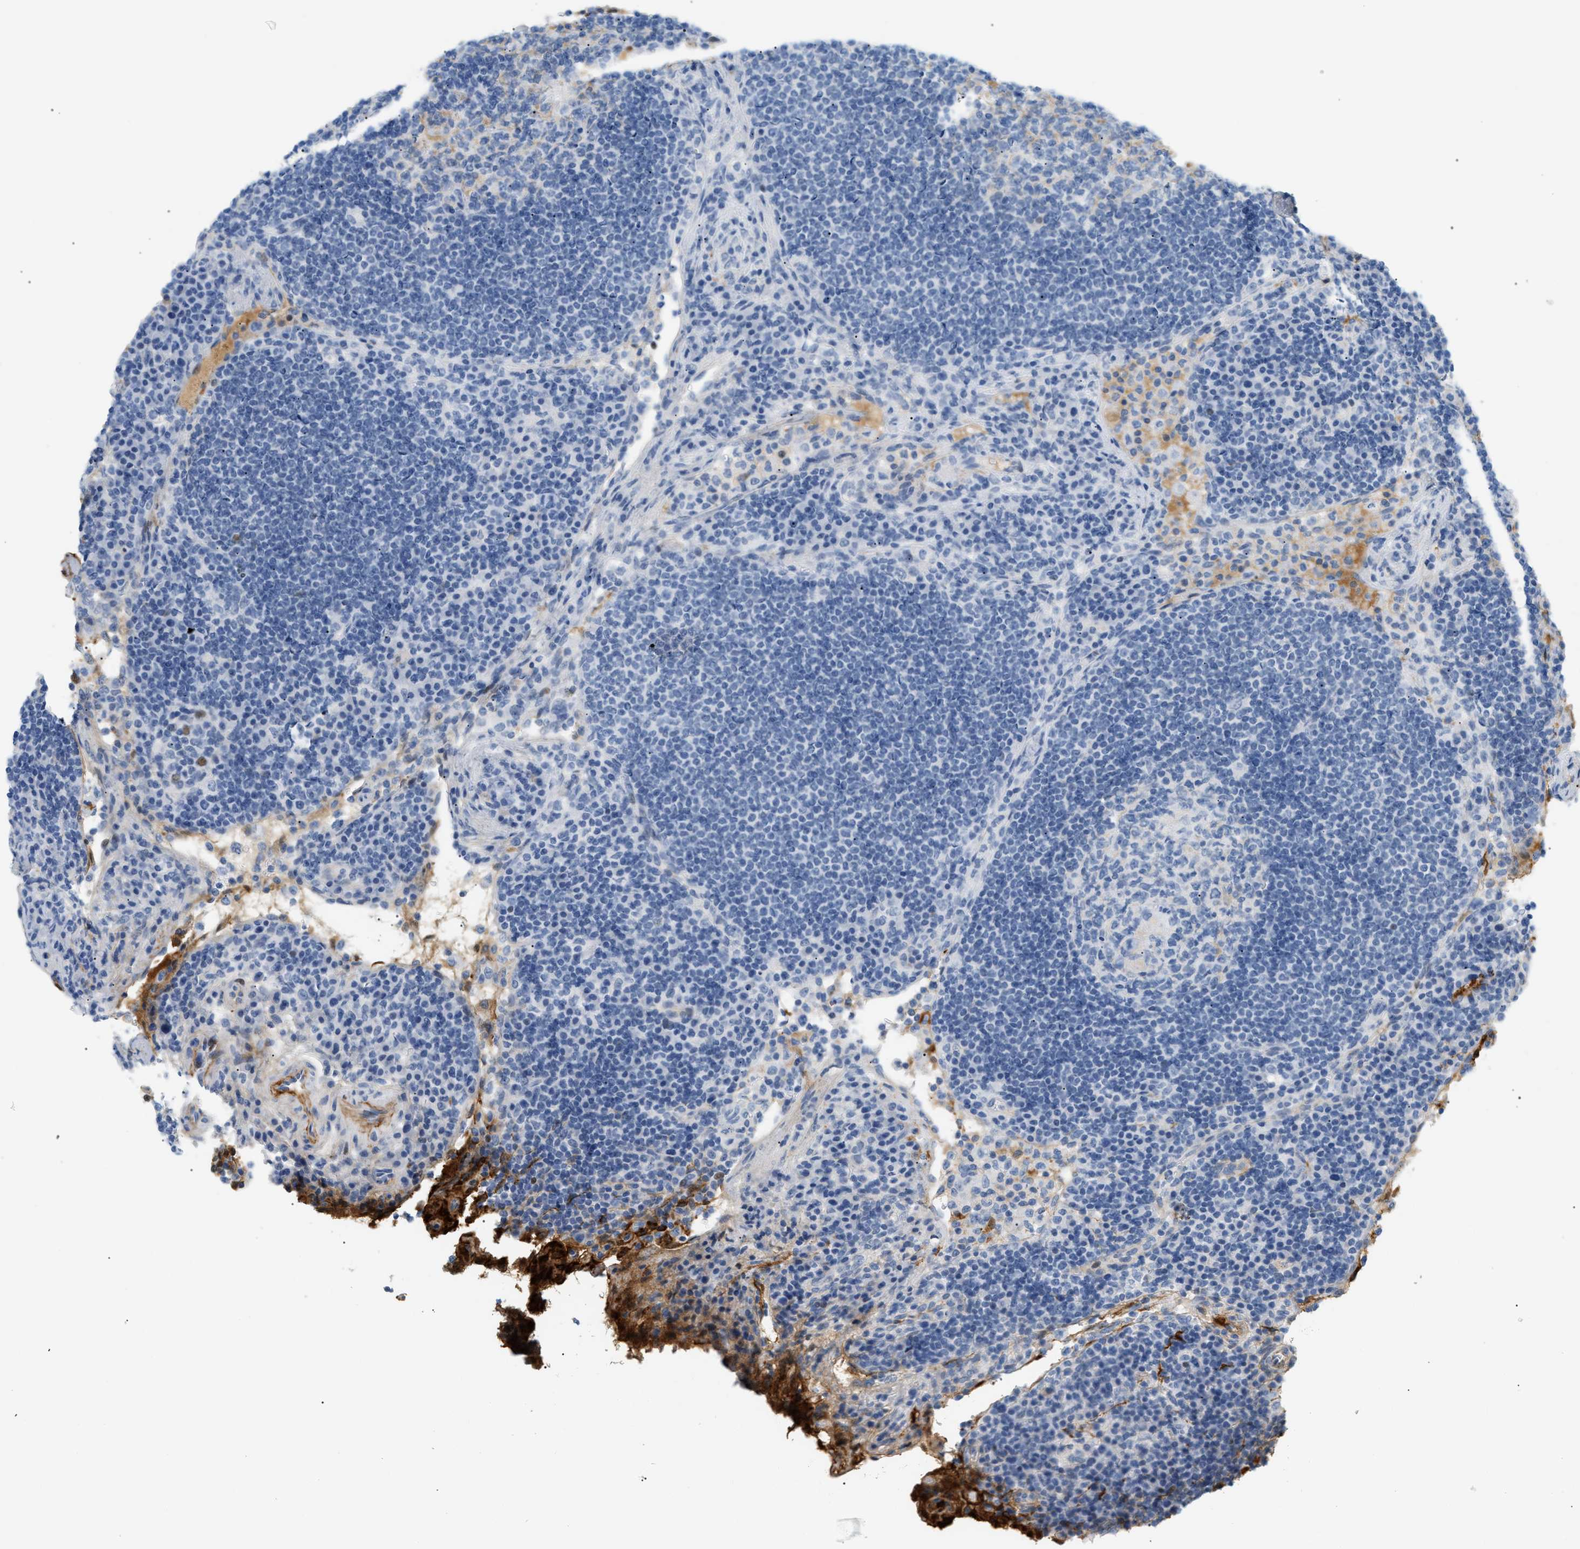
{"staining": {"intensity": "negative", "quantity": "none", "location": "none"}, "tissue": "lymph node", "cell_type": "Germinal center cells", "image_type": "normal", "snomed": [{"axis": "morphology", "description": "Normal tissue, NOS"}, {"axis": "topography", "description": "Lymph node"}], "caption": "IHC micrograph of benign lymph node: lymph node stained with DAB exhibits no significant protein staining in germinal center cells. (DAB immunohistochemistry (IHC), high magnification).", "gene": "CFH", "patient": {"sex": "female", "age": 53}}